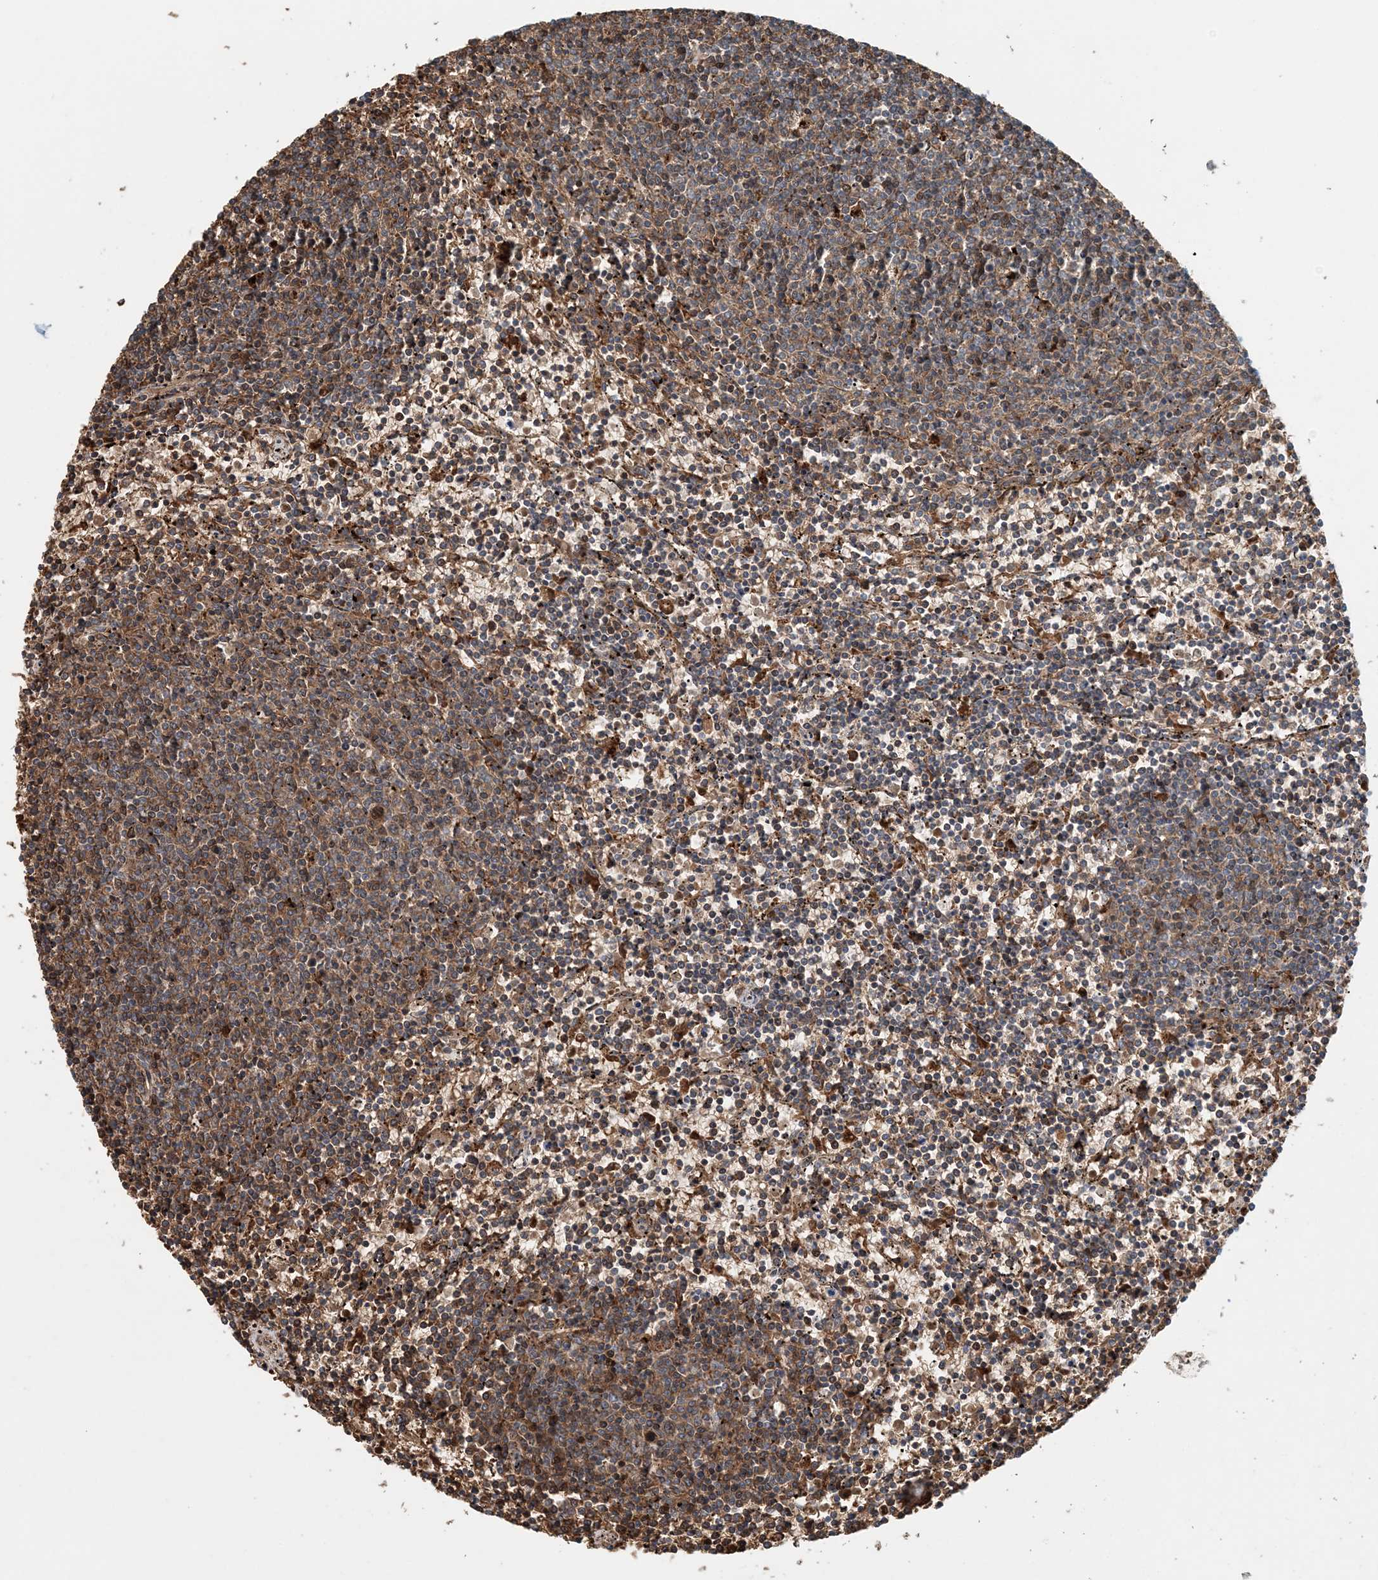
{"staining": {"intensity": "moderate", "quantity": ">75%", "location": "cytoplasmic/membranous"}, "tissue": "lymphoma", "cell_type": "Tumor cells", "image_type": "cancer", "snomed": [{"axis": "morphology", "description": "Malignant lymphoma, non-Hodgkin's type, Low grade"}, {"axis": "topography", "description": "Spleen"}], "caption": "An IHC micrograph of neoplastic tissue is shown. Protein staining in brown labels moderate cytoplasmic/membranous positivity in malignant lymphoma, non-Hodgkin's type (low-grade) within tumor cells. (DAB IHC, brown staining for protein, blue staining for nuclei).", "gene": "TTI1", "patient": {"sex": "female", "age": 50}}